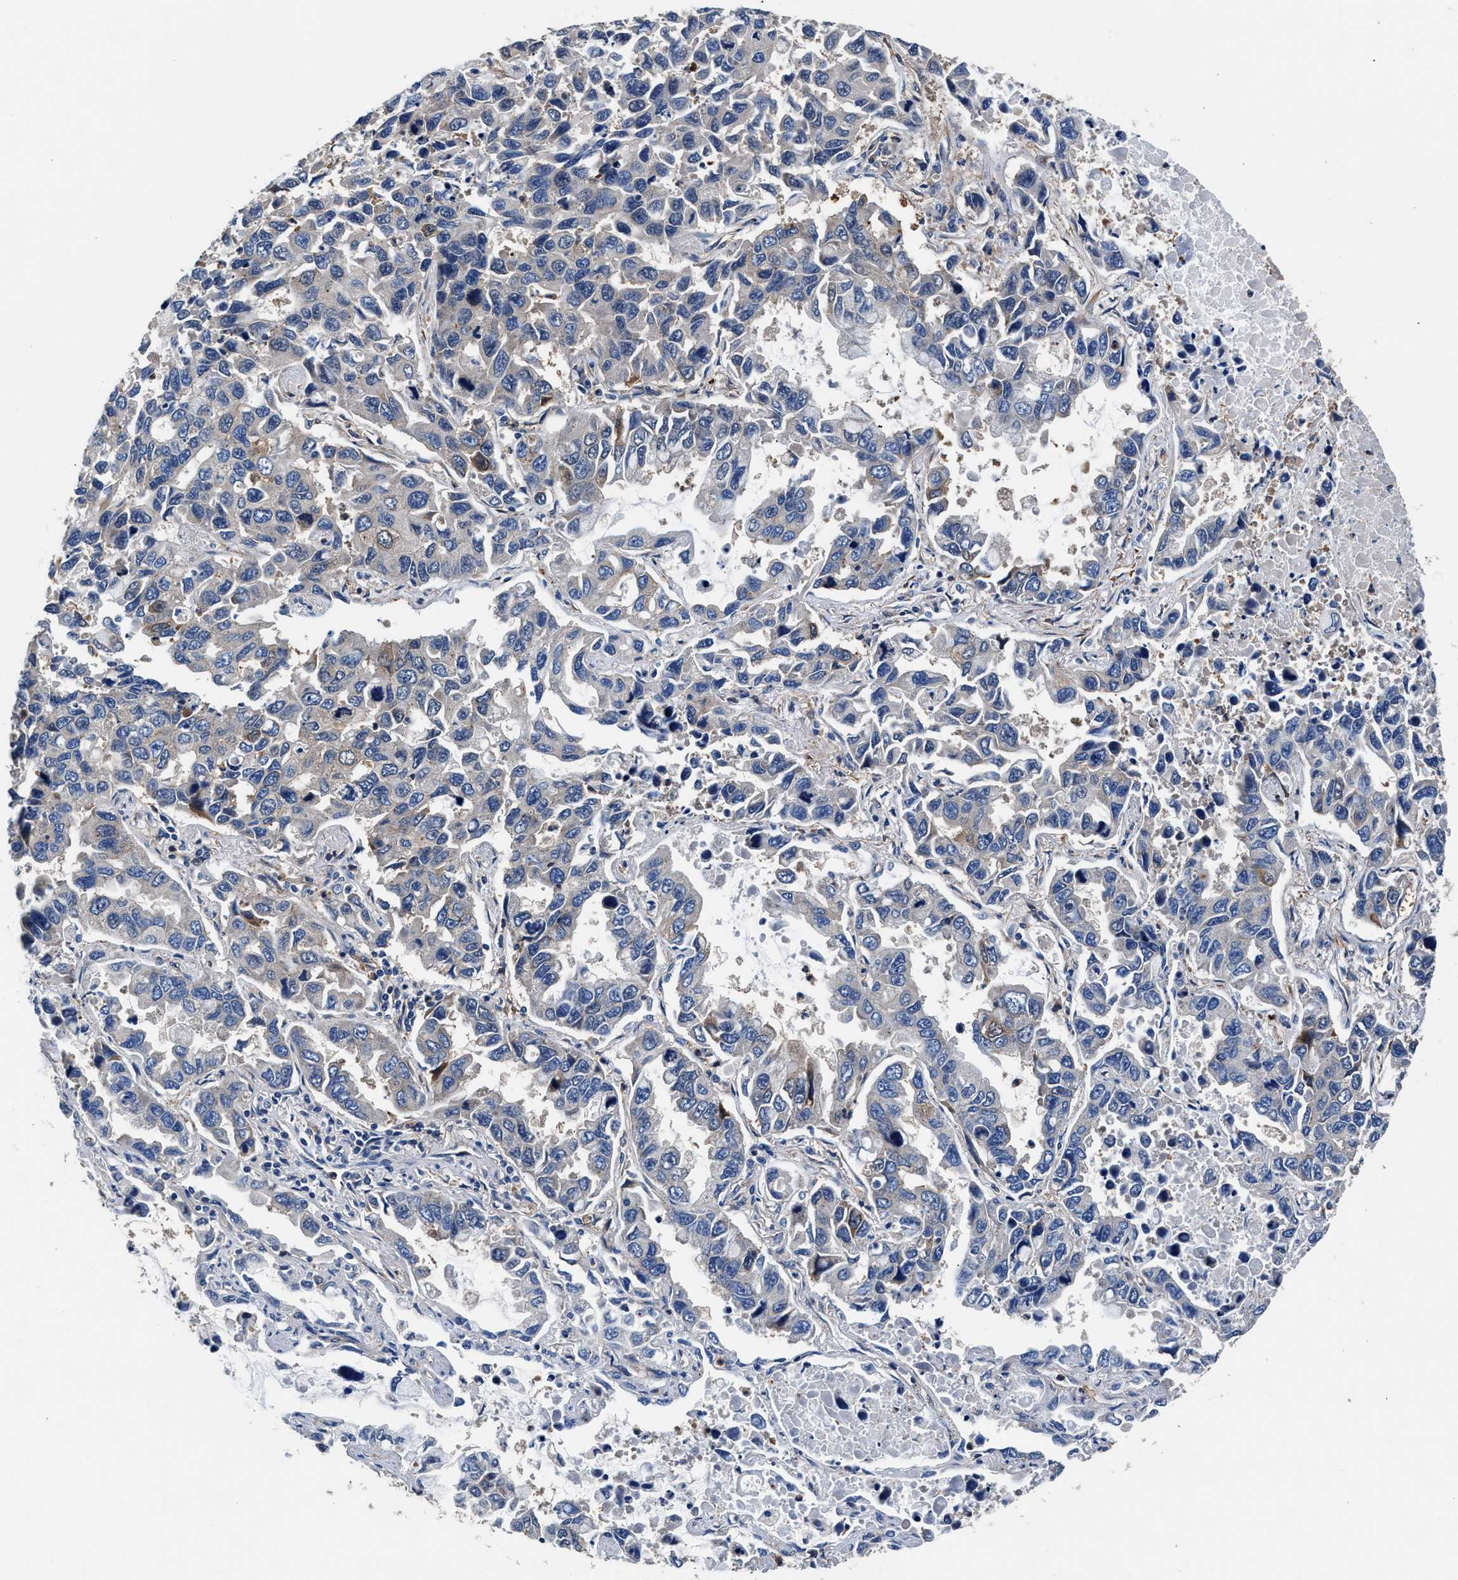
{"staining": {"intensity": "negative", "quantity": "none", "location": "none"}, "tissue": "lung cancer", "cell_type": "Tumor cells", "image_type": "cancer", "snomed": [{"axis": "morphology", "description": "Adenocarcinoma, NOS"}, {"axis": "topography", "description": "Lung"}], "caption": "A micrograph of human lung cancer is negative for staining in tumor cells.", "gene": "SH3GL1", "patient": {"sex": "male", "age": 64}}